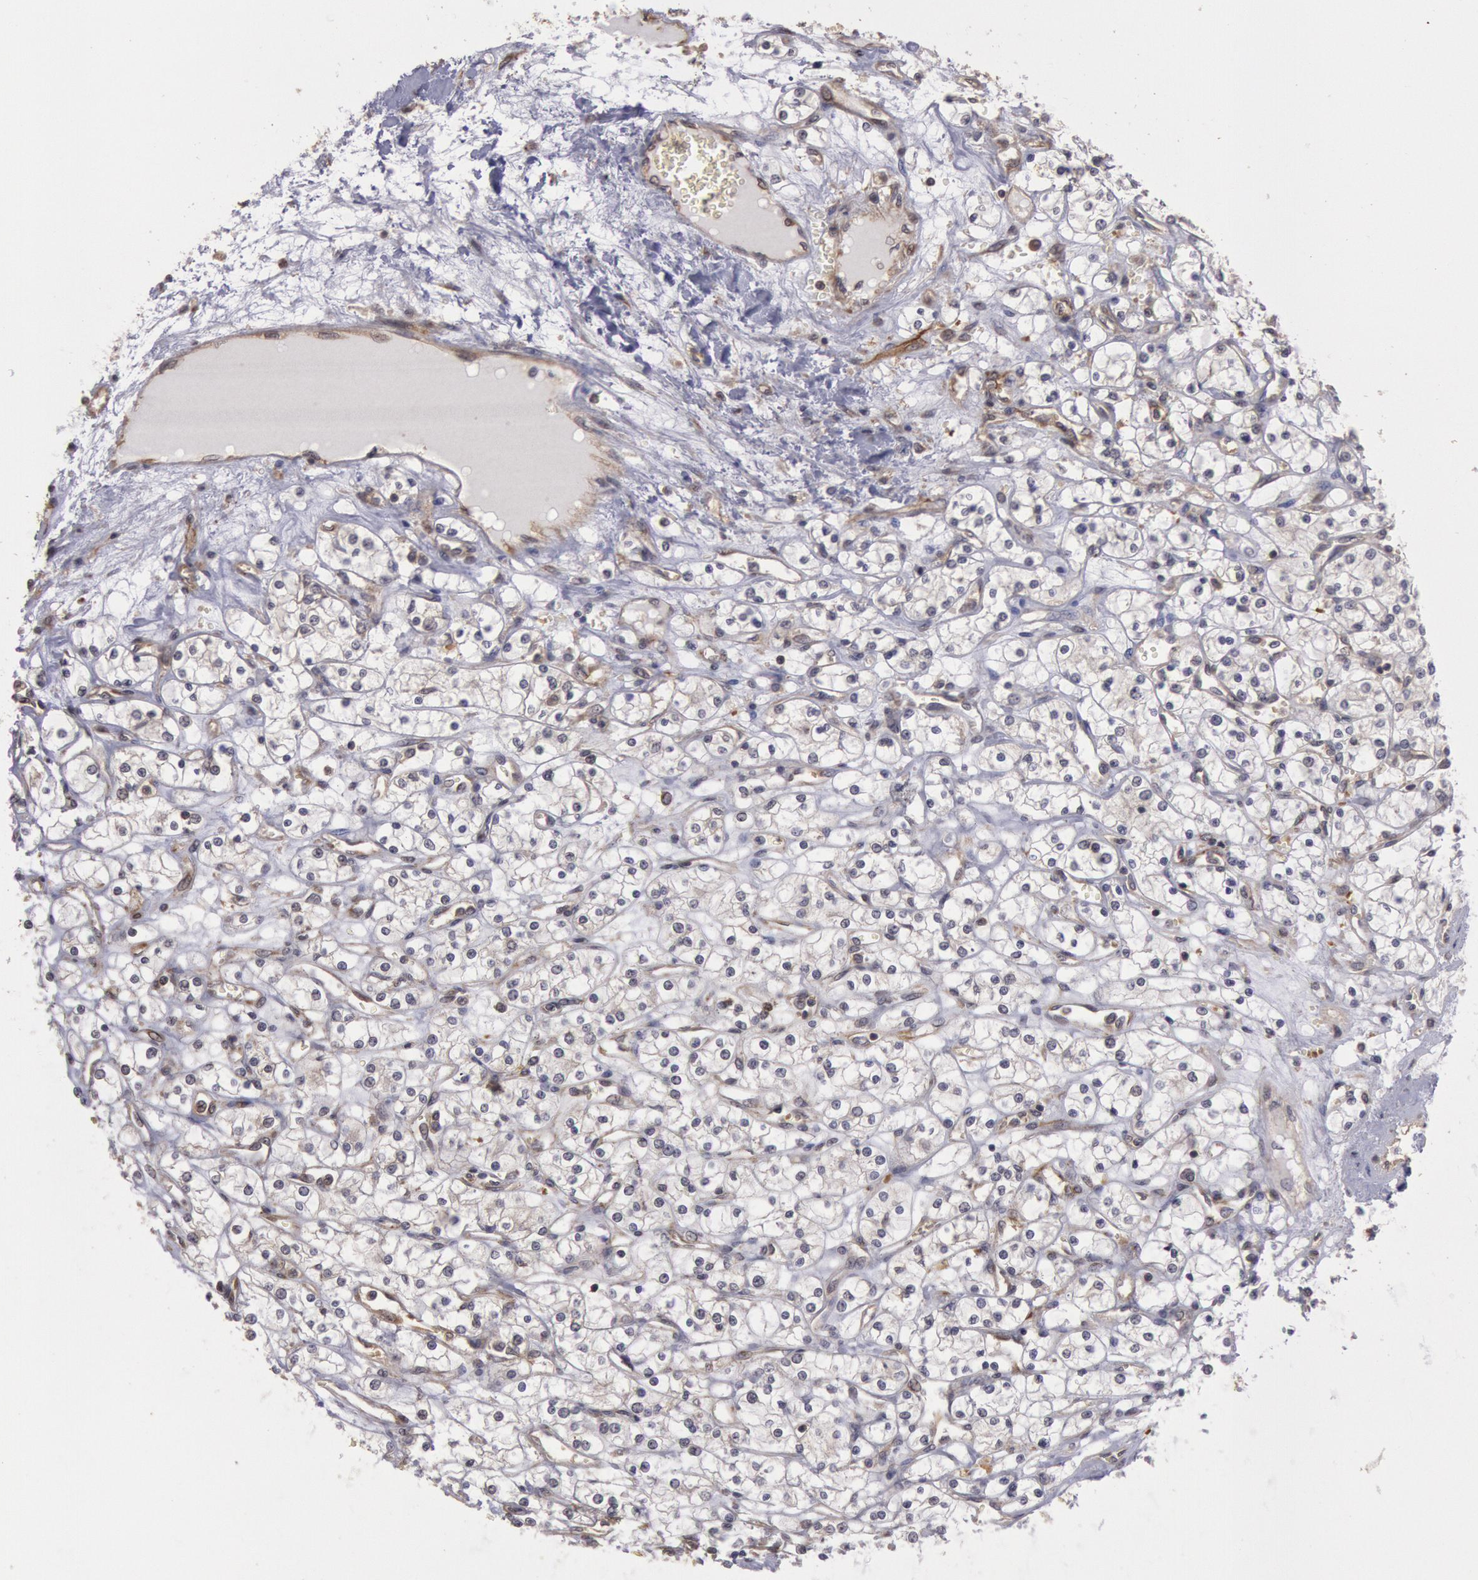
{"staining": {"intensity": "weak", "quantity": "<25%", "location": "cytoplasmic/membranous"}, "tissue": "renal cancer", "cell_type": "Tumor cells", "image_type": "cancer", "snomed": [{"axis": "morphology", "description": "Adenocarcinoma, NOS"}, {"axis": "topography", "description": "Kidney"}], "caption": "Photomicrograph shows no significant protein staining in tumor cells of adenocarcinoma (renal).", "gene": "USP14", "patient": {"sex": "male", "age": 61}}